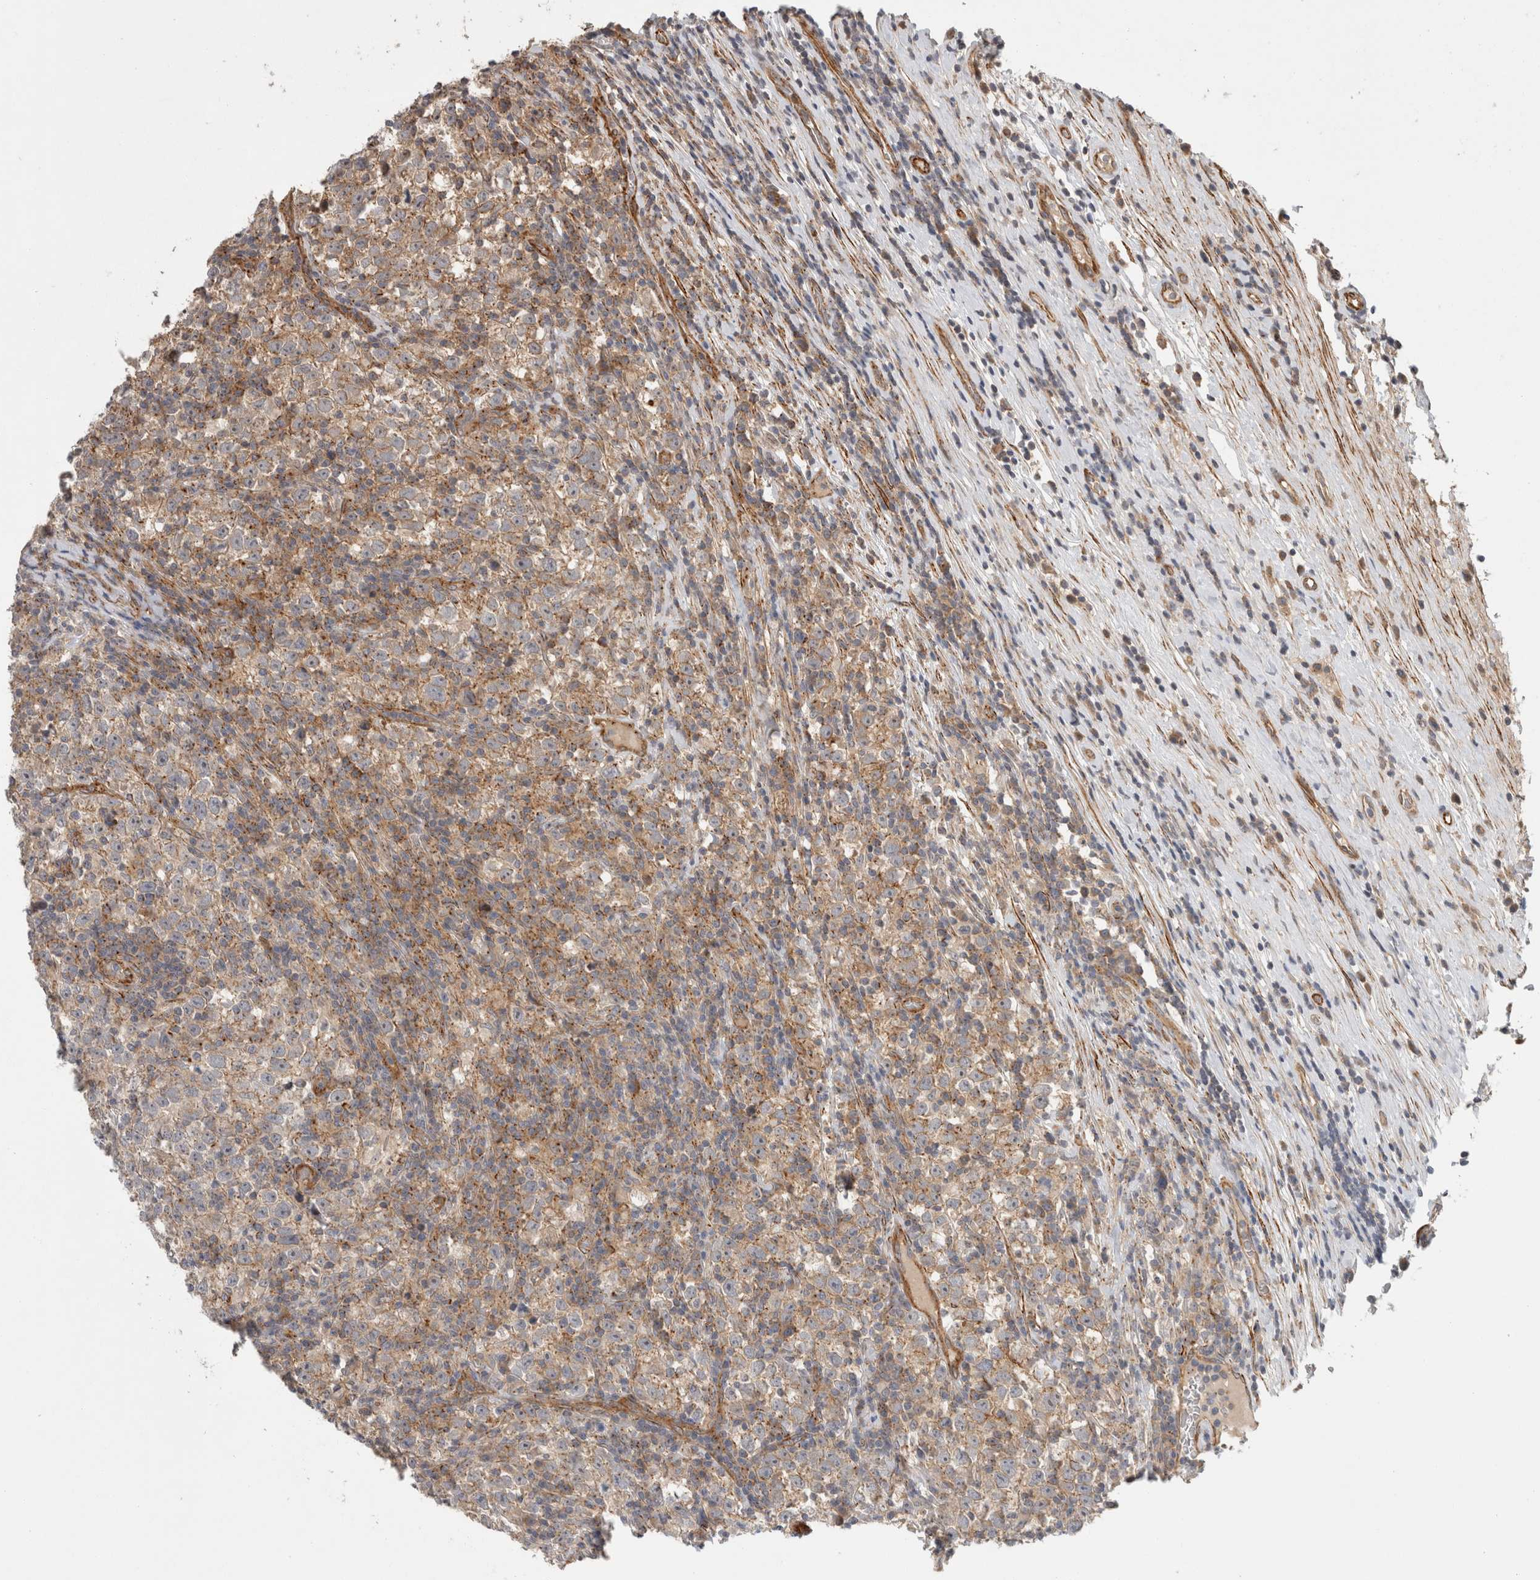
{"staining": {"intensity": "weak", "quantity": "25%-75%", "location": "cytoplasmic/membranous"}, "tissue": "testis cancer", "cell_type": "Tumor cells", "image_type": "cancer", "snomed": [{"axis": "morphology", "description": "Normal tissue, NOS"}, {"axis": "morphology", "description": "Seminoma, NOS"}, {"axis": "topography", "description": "Testis"}], "caption": "About 25%-75% of tumor cells in human testis cancer display weak cytoplasmic/membranous protein staining as visualized by brown immunohistochemical staining.", "gene": "SIPA1L2", "patient": {"sex": "male", "age": 43}}